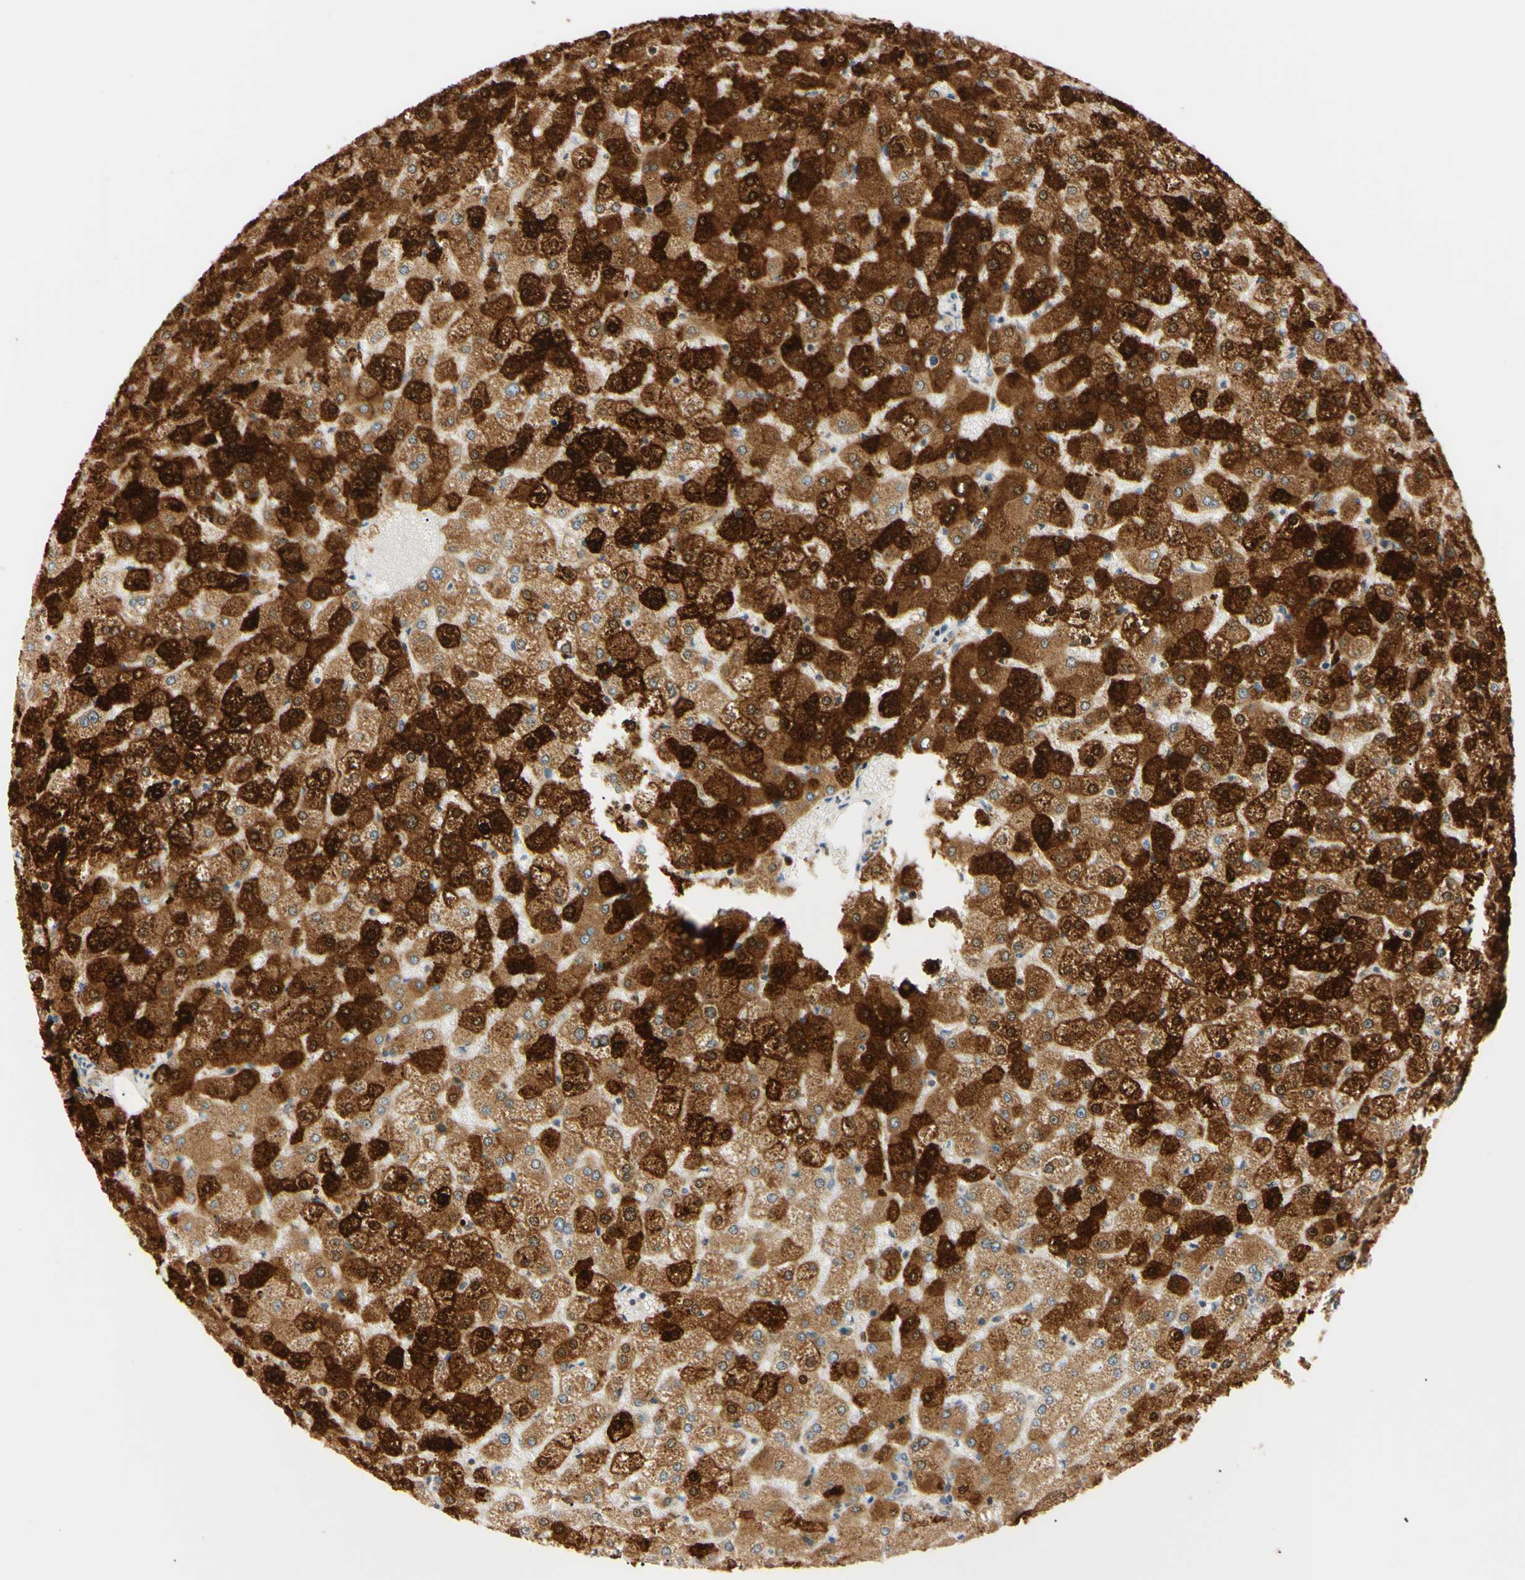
{"staining": {"intensity": "weak", "quantity": "25%-75%", "location": "cytoplasmic/membranous"}, "tissue": "liver", "cell_type": "Cholangiocytes", "image_type": "normal", "snomed": [{"axis": "morphology", "description": "Normal tissue, NOS"}, {"axis": "topography", "description": "Liver"}], "caption": "Immunohistochemistry (IHC) of unremarkable liver demonstrates low levels of weak cytoplasmic/membranous expression in about 25%-75% of cholangiocytes.", "gene": "IER3IP1", "patient": {"sex": "female", "age": 32}}